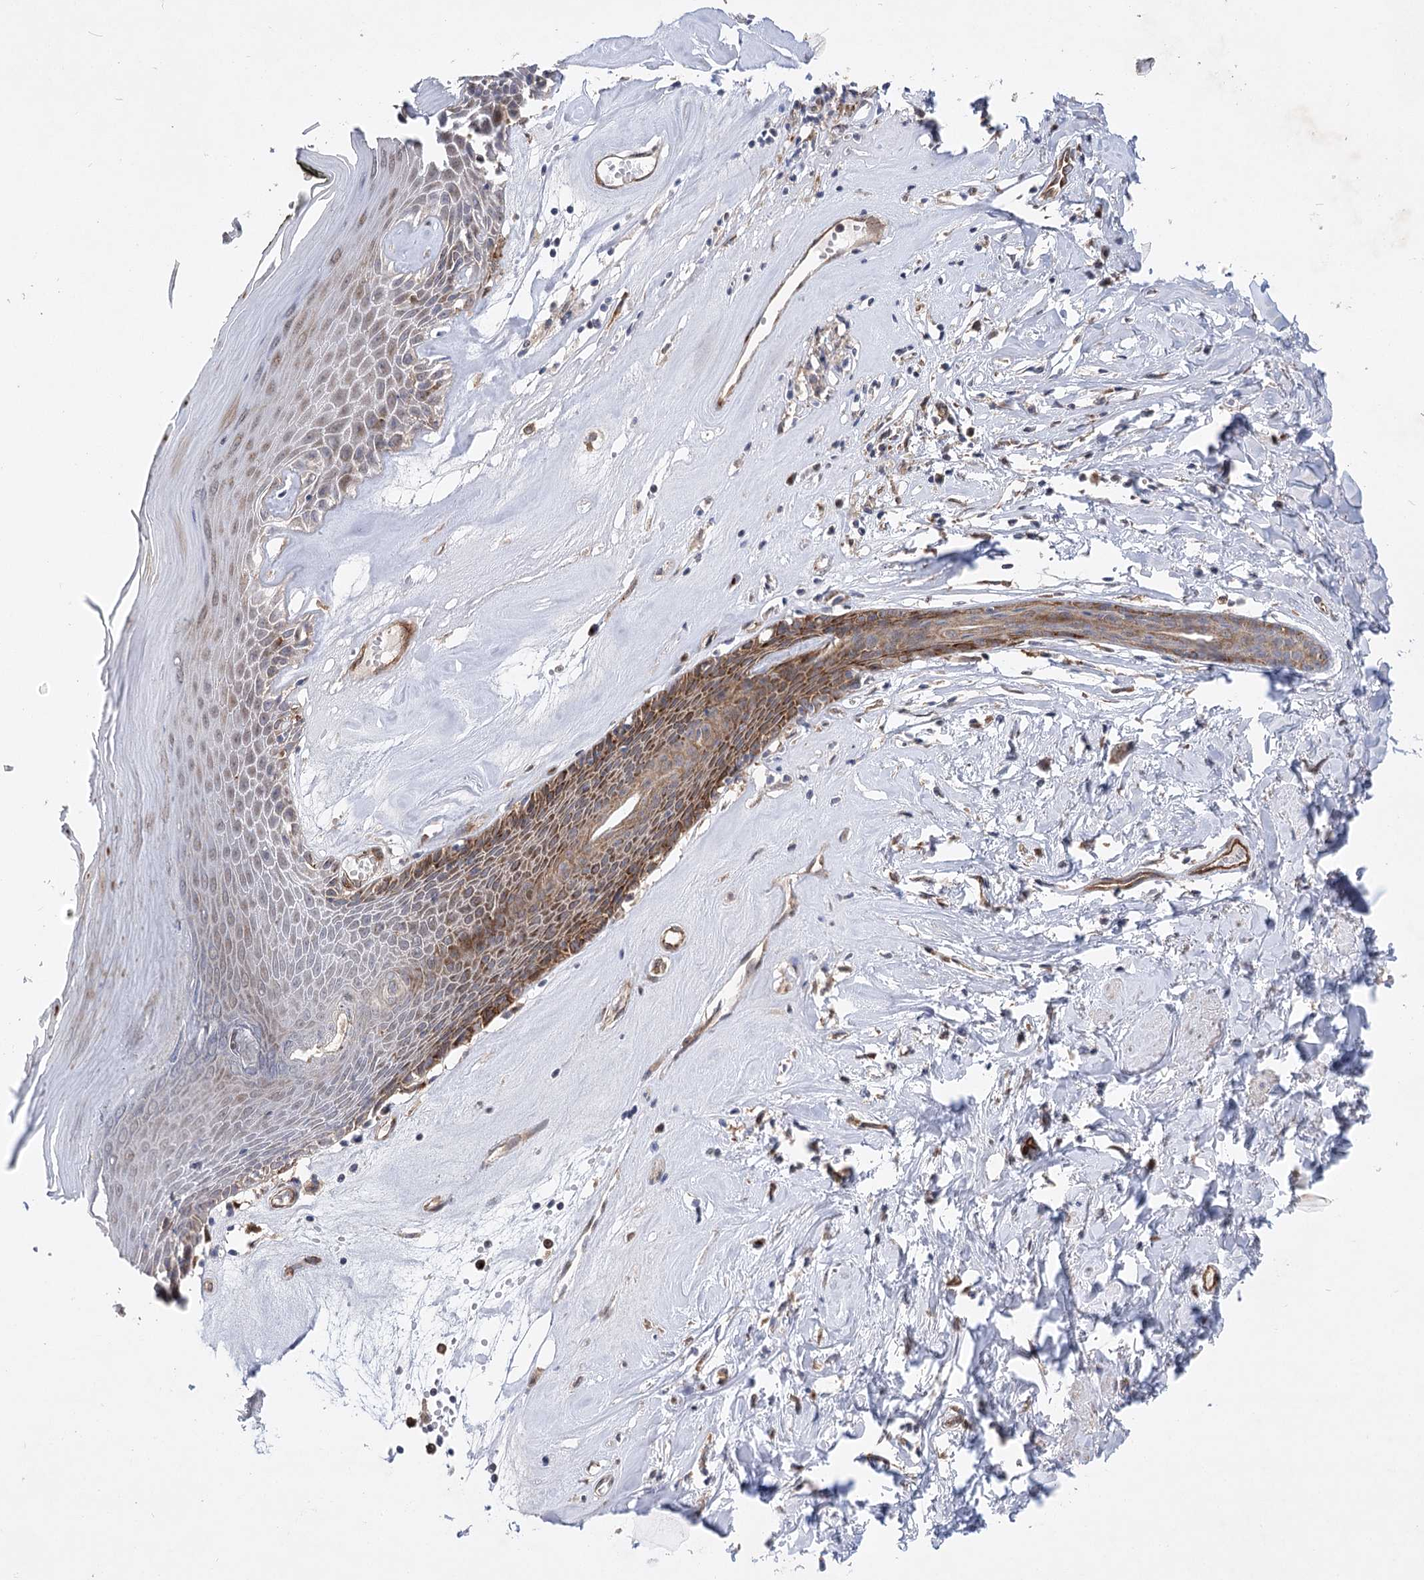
{"staining": {"intensity": "moderate", "quantity": "25%-75%", "location": "cytoplasmic/membranous"}, "tissue": "skin", "cell_type": "Epidermal cells", "image_type": "normal", "snomed": [{"axis": "morphology", "description": "Normal tissue, NOS"}, {"axis": "morphology", "description": "Inflammation, NOS"}, {"axis": "topography", "description": "Vulva"}], "caption": "Normal skin displays moderate cytoplasmic/membranous positivity in approximately 25%-75% of epidermal cells.", "gene": "ARHGAP31", "patient": {"sex": "female", "age": 84}}